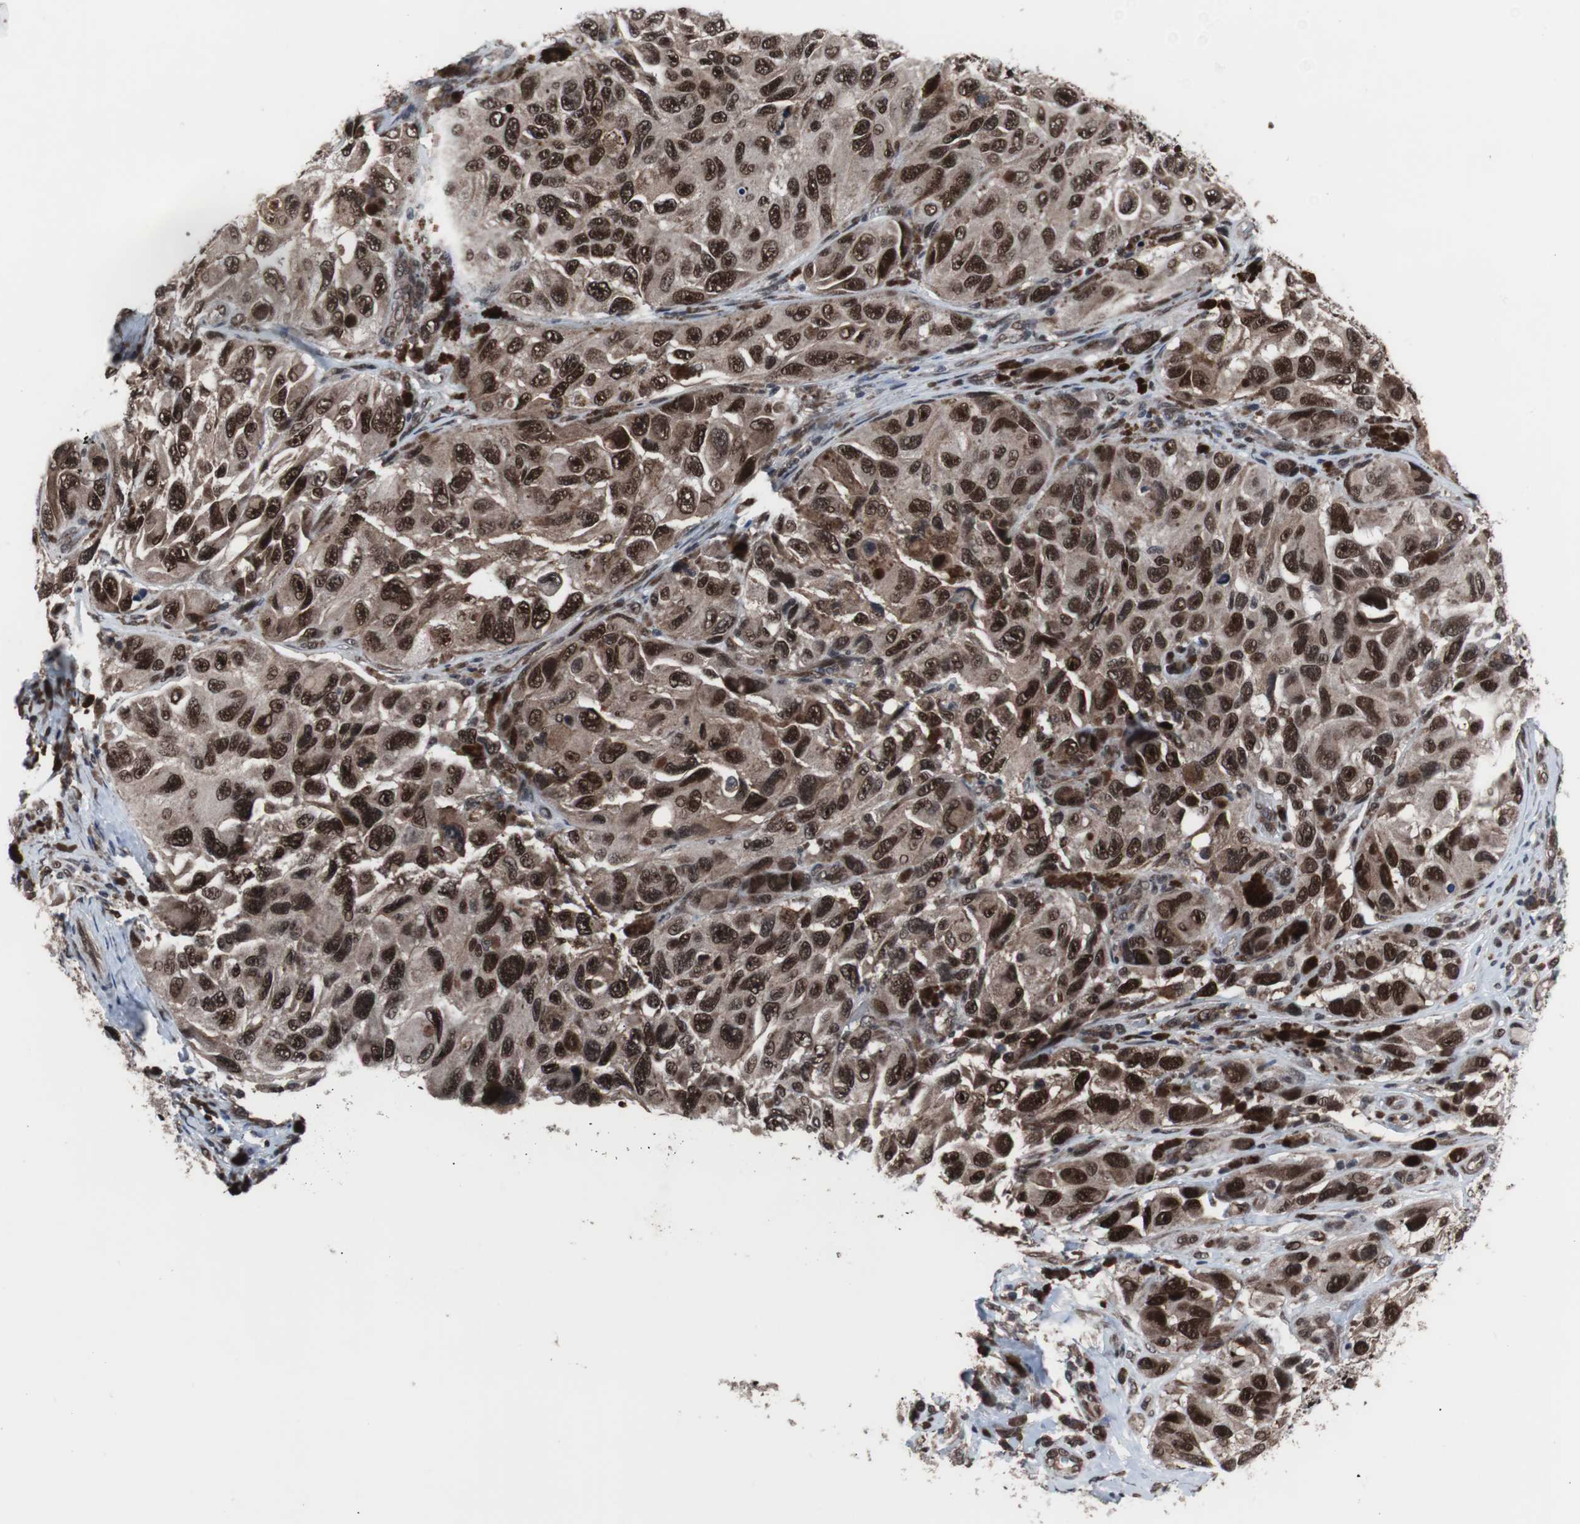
{"staining": {"intensity": "strong", "quantity": ">75%", "location": "cytoplasmic/membranous,nuclear"}, "tissue": "melanoma", "cell_type": "Tumor cells", "image_type": "cancer", "snomed": [{"axis": "morphology", "description": "Malignant melanoma, NOS"}, {"axis": "topography", "description": "Skin"}], "caption": "Immunohistochemical staining of malignant melanoma reveals high levels of strong cytoplasmic/membranous and nuclear positivity in about >75% of tumor cells.", "gene": "GTF2F2", "patient": {"sex": "female", "age": 73}}